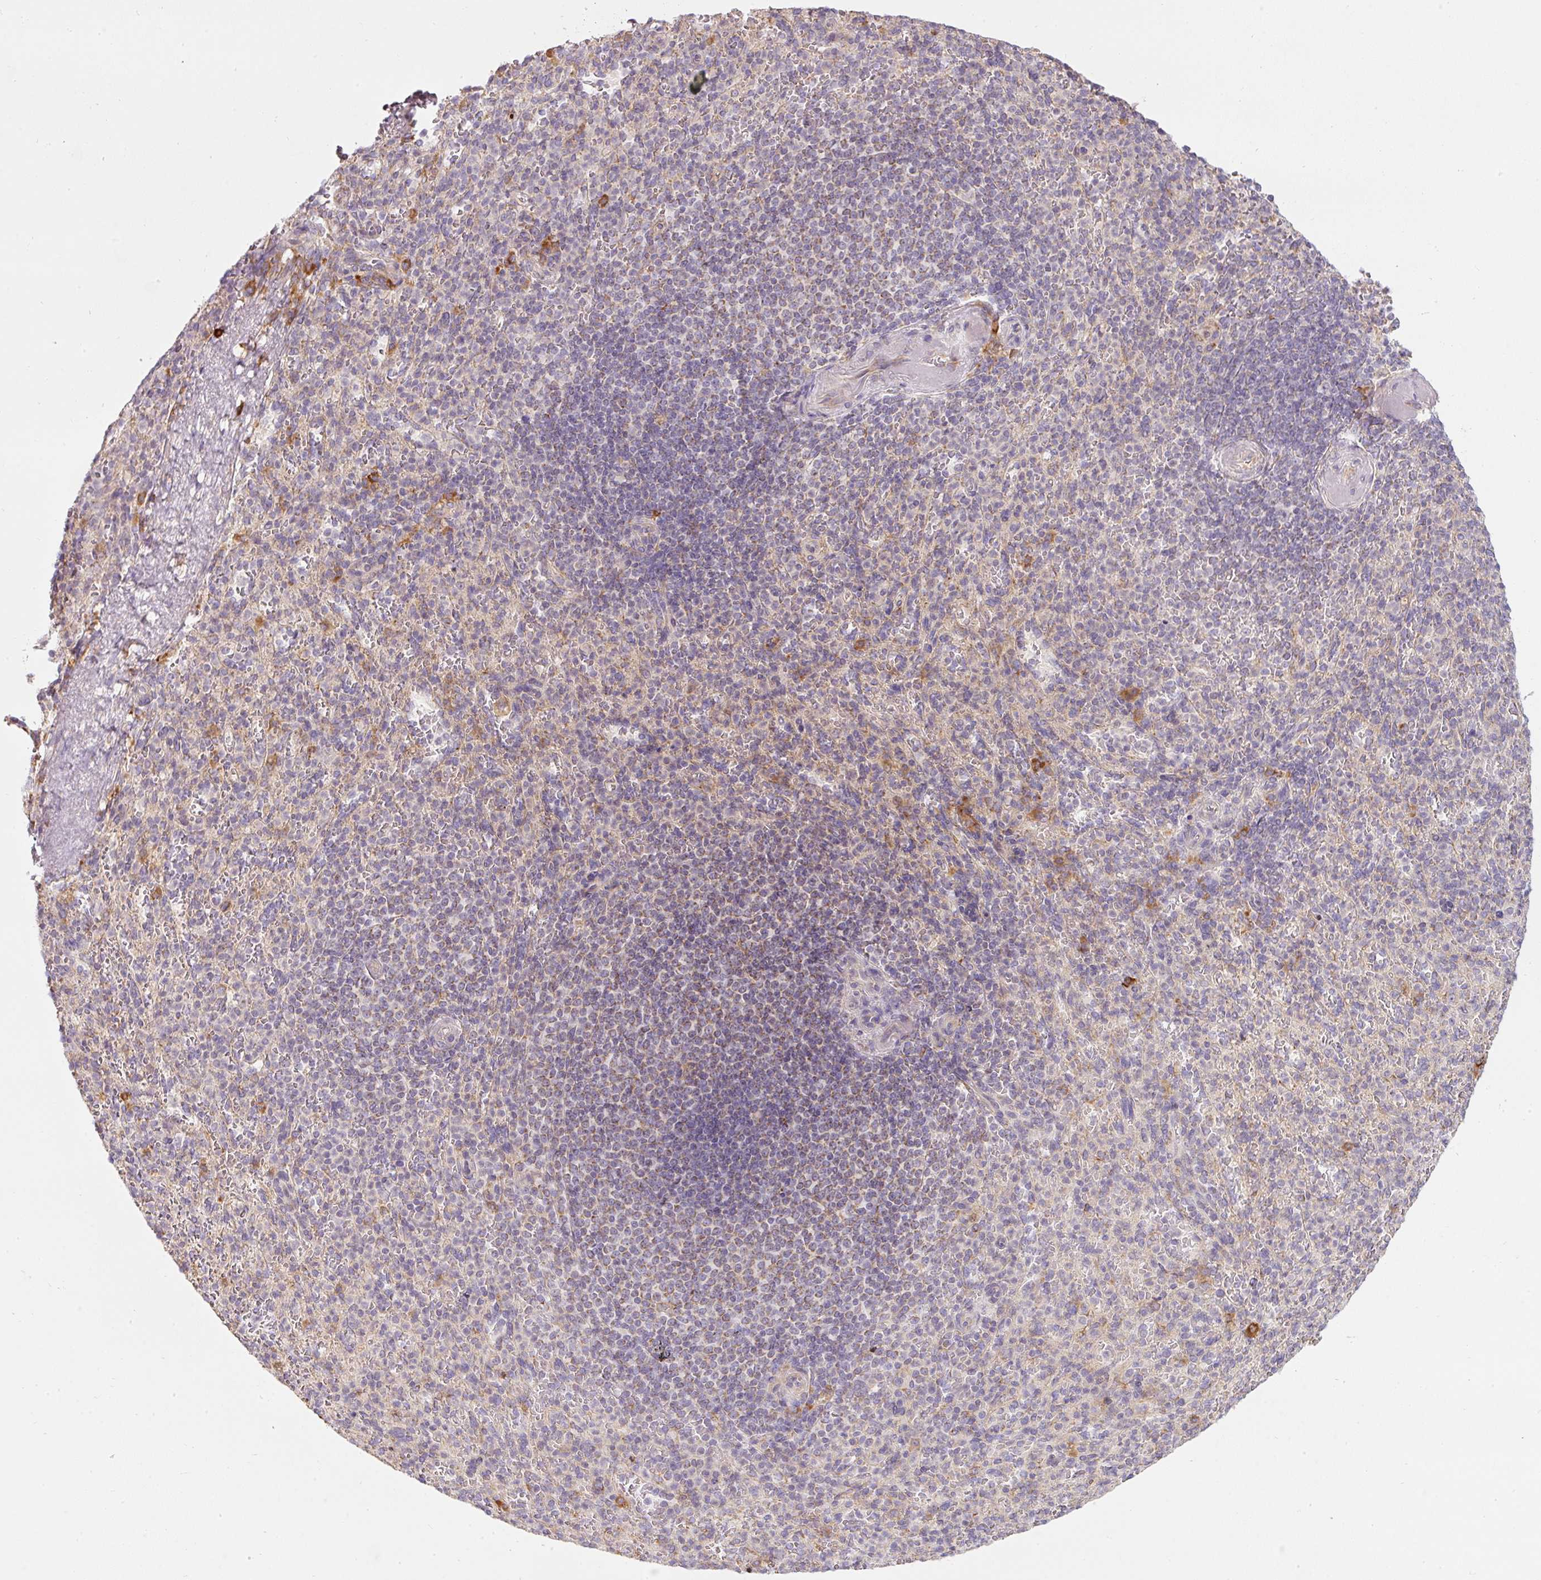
{"staining": {"intensity": "negative", "quantity": "none", "location": "none"}, "tissue": "spleen", "cell_type": "Cells in red pulp", "image_type": "normal", "snomed": [{"axis": "morphology", "description": "Normal tissue, NOS"}, {"axis": "topography", "description": "Spleen"}], "caption": "Human spleen stained for a protein using immunohistochemistry demonstrates no expression in cells in red pulp.", "gene": "MORN4", "patient": {"sex": "female", "age": 74}}